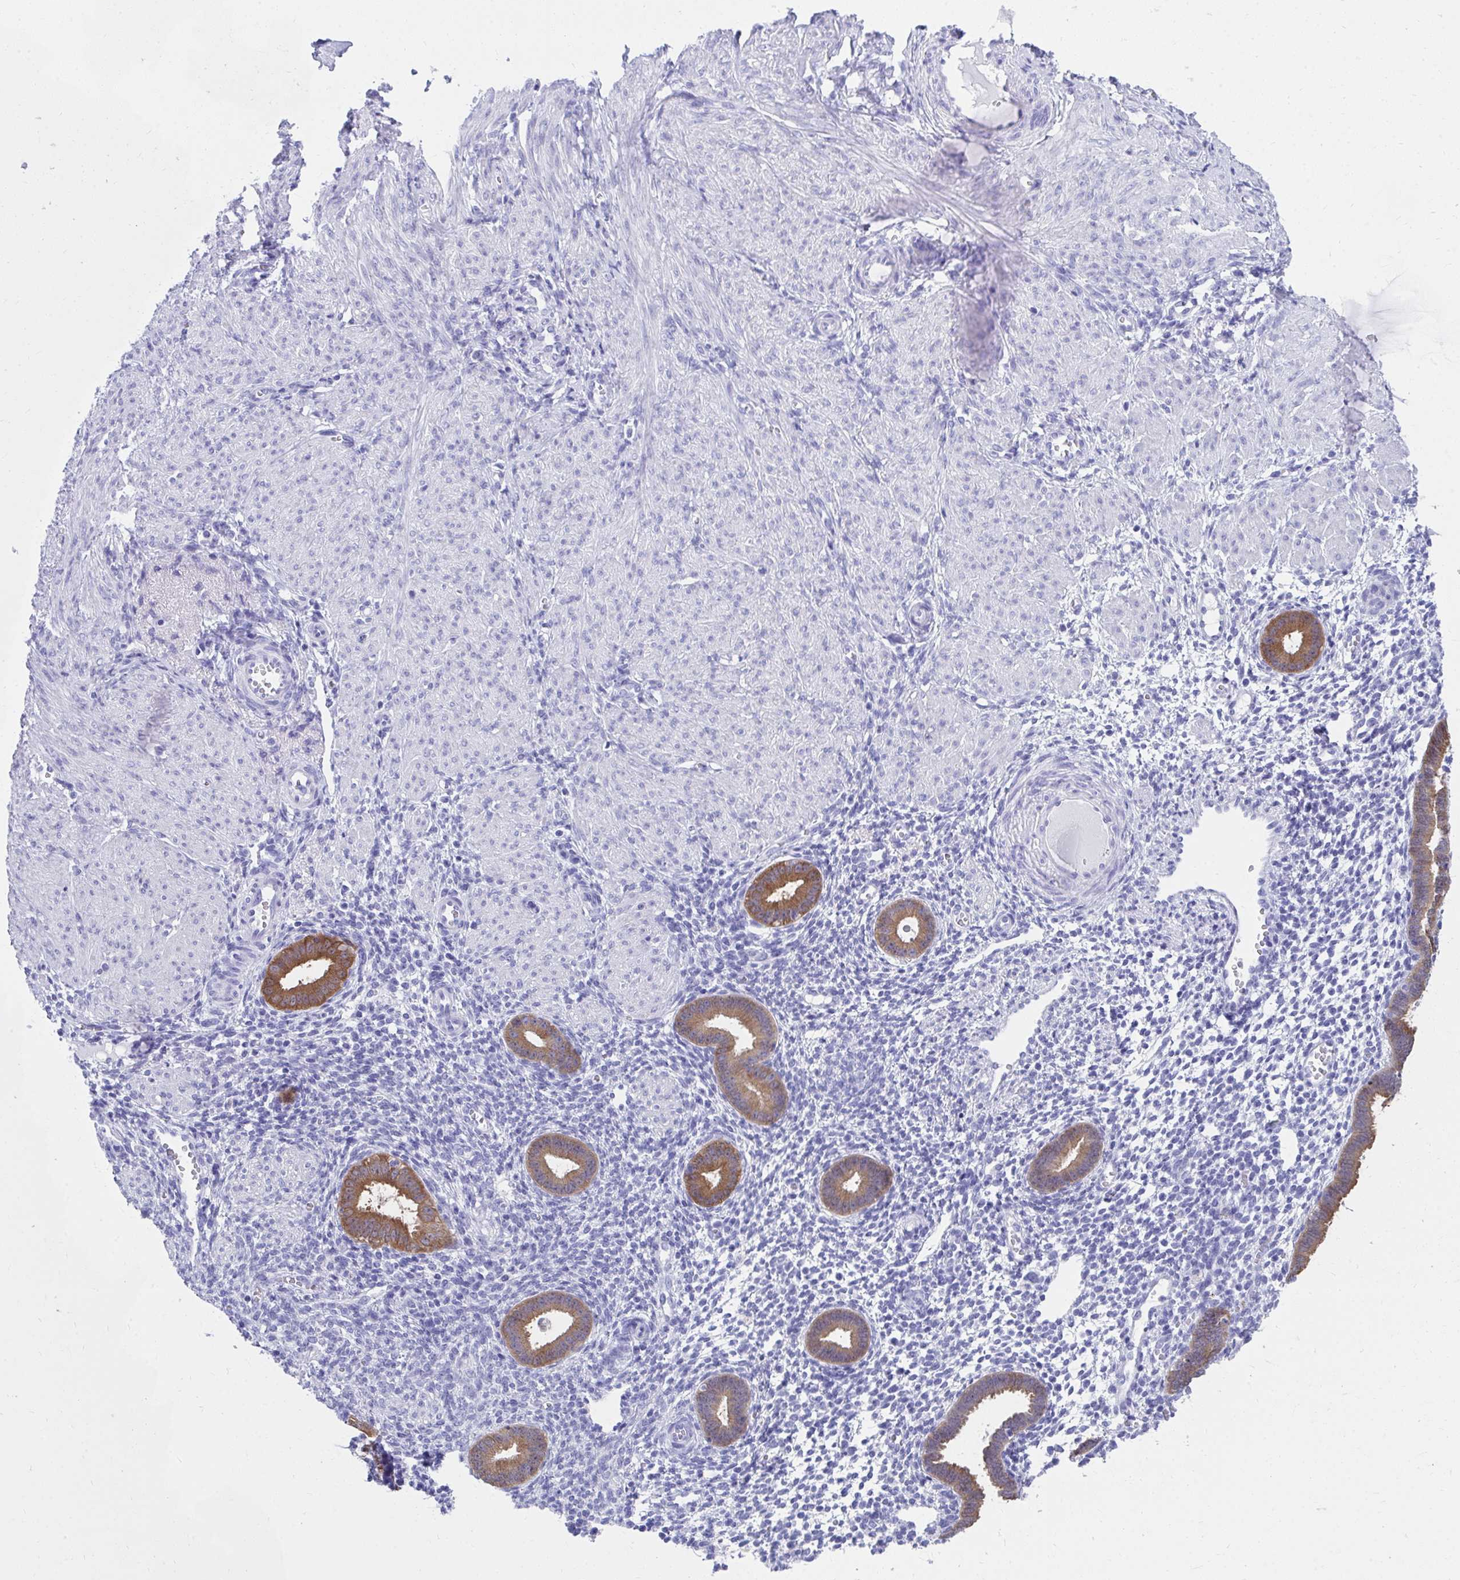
{"staining": {"intensity": "negative", "quantity": "none", "location": "none"}, "tissue": "endometrium", "cell_type": "Cells in endometrial stroma", "image_type": "normal", "snomed": [{"axis": "morphology", "description": "Normal tissue, NOS"}, {"axis": "topography", "description": "Endometrium"}], "caption": "This micrograph is of benign endometrium stained with immunohistochemistry to label a protein in brown with the nuclei are counter-stained blue. There is no positivity in cells in endometrial stroma.", "gene": "HGD", "patient": {"sex": "female", "age": 36}}